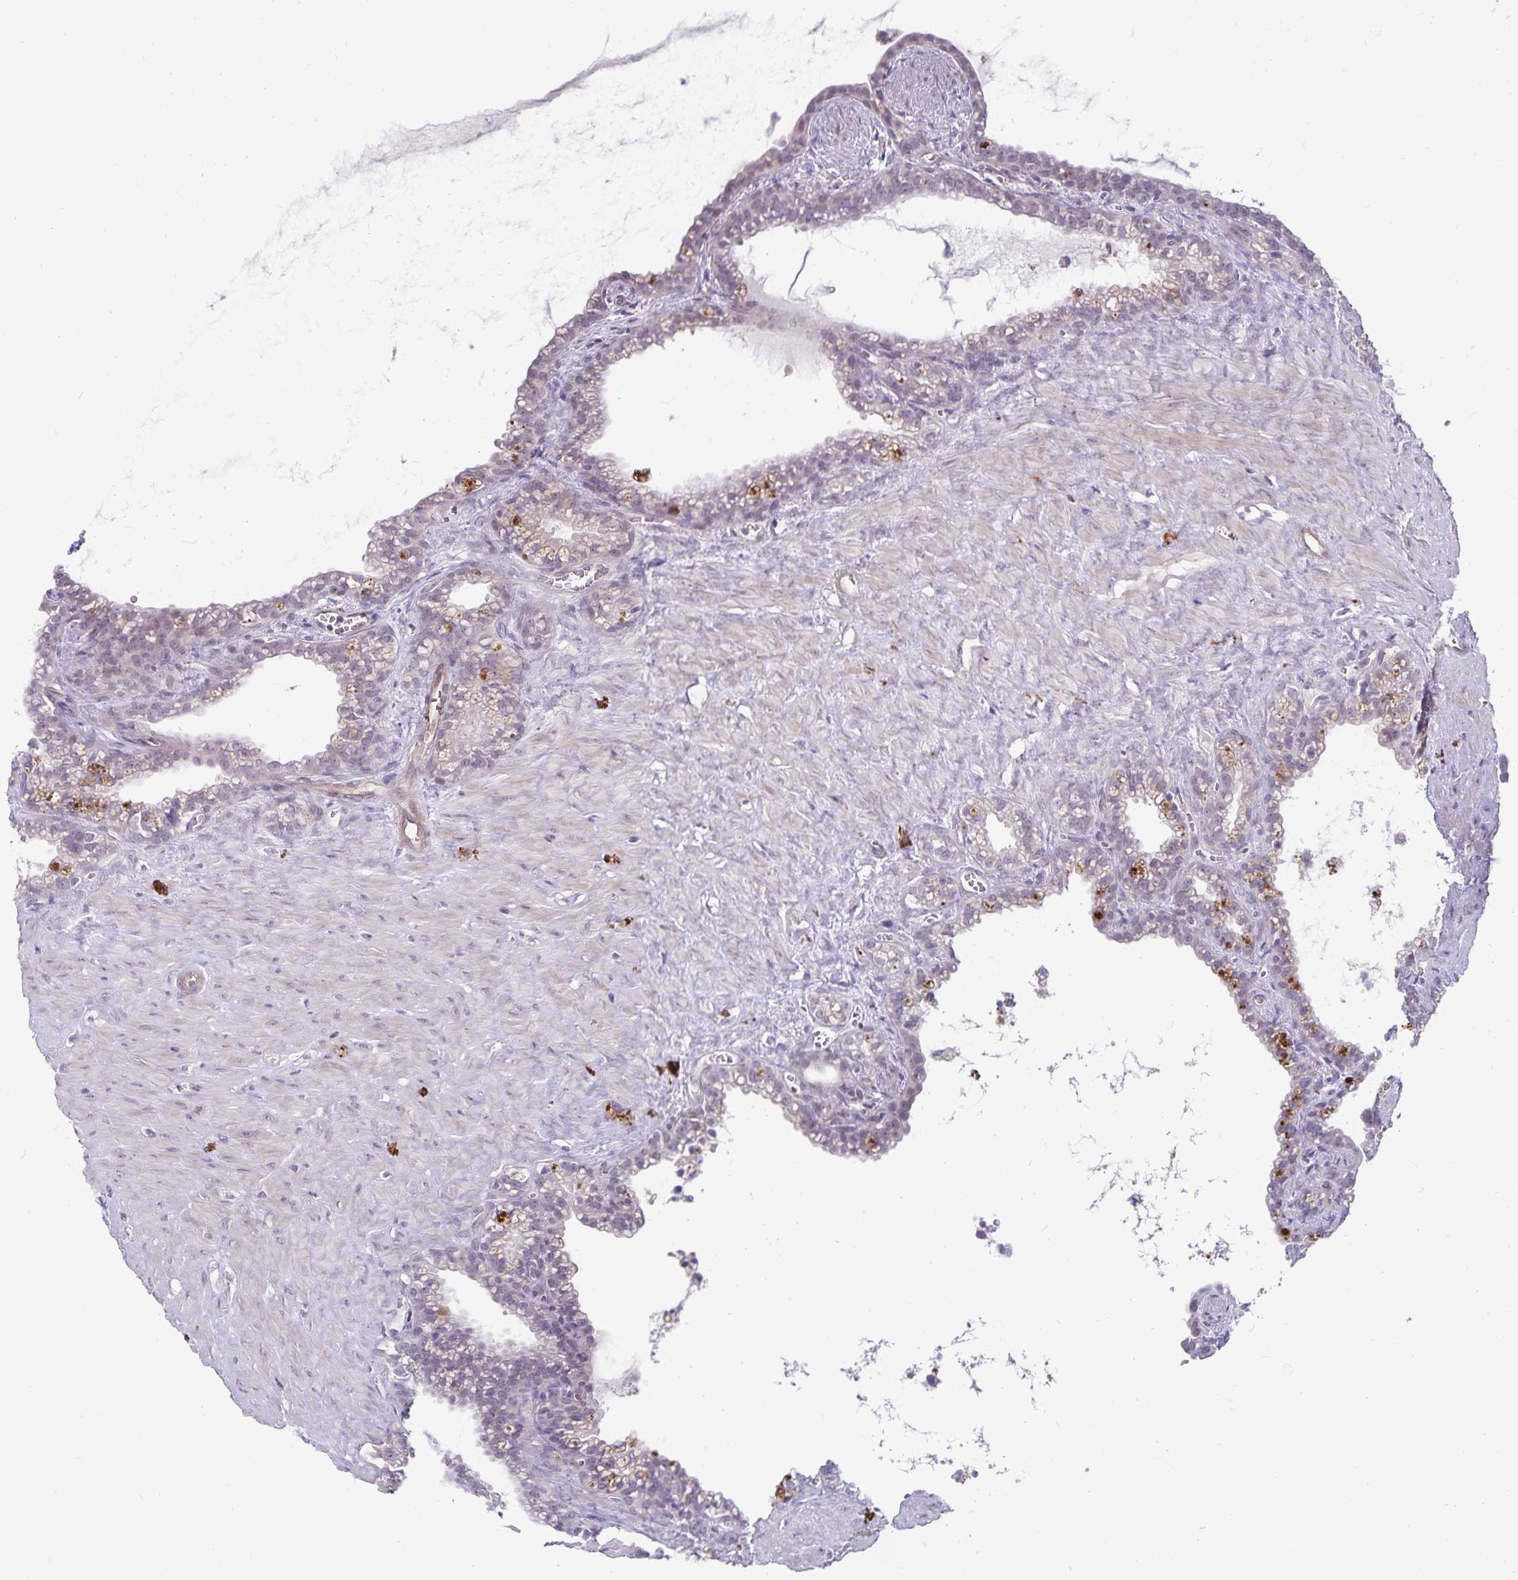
{"staining": {"intensity": "negative", "quantity": "none", "location": "none"}, "tissue": "seminal vesicle", "cell_type": "Glandular cells", "image_type": "normal", "snomed": [{"axis": "morphology", "description": "Normal tissue, NOS"}, {"axis": "topography", "description": "Seminal veicle"}], "caption": "Immunohistochemistry micrograph of unremarkable seminal vesicle: human seminal vesicle stained with DAB (3,3'-diaminobenzidine) exhibits no significant protein expression in glandular cells. (IHC, brightfield microscopy, high magnification).", "gene": "CDKN2B", "patient": {"sex": "male", "age": 76}}